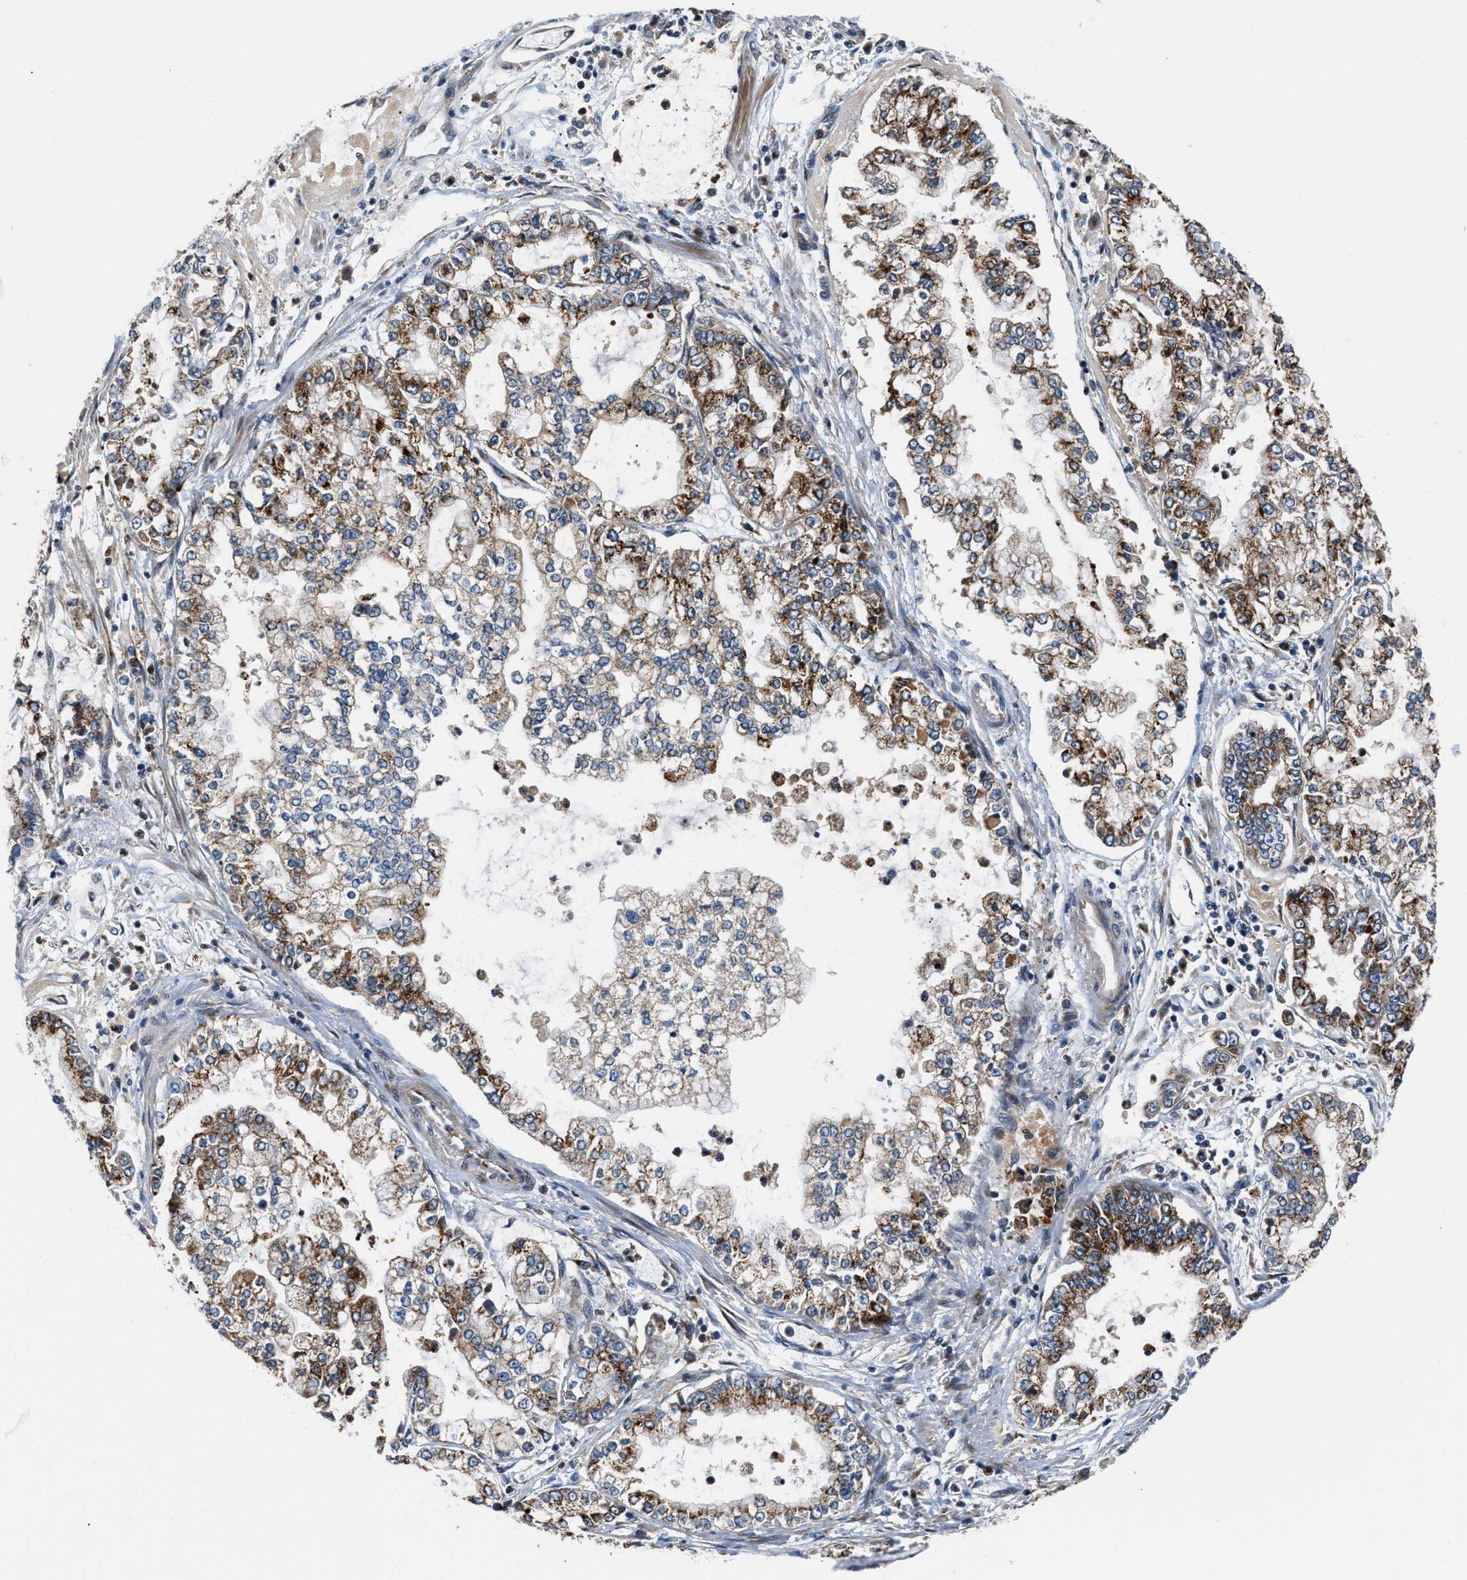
{"staining": {"intensity": "strong", "quantity": ">75%", "location": "cytoplasmic/membranous"}, "tissue": "stomach cancer", "cell_type": "Tumor cells", "image_type": "cancer", "snomed": [{"axis": "morphology", "description": "Adenocarcinoma, NOS"}, {"axis": "topography", "description": "Stomach"}], "caption": "An image of stomach adenocarcinoma stained for a protein displays strong cytoplasmic/membranous brown staining in tumor cells. The protein is stained brown, and the nuclei are stained in blue (DAB IHC with brightfield microscopy, high magnification).", "gene": "FUT8", "patient": {"sex": "male", "age": 76}}